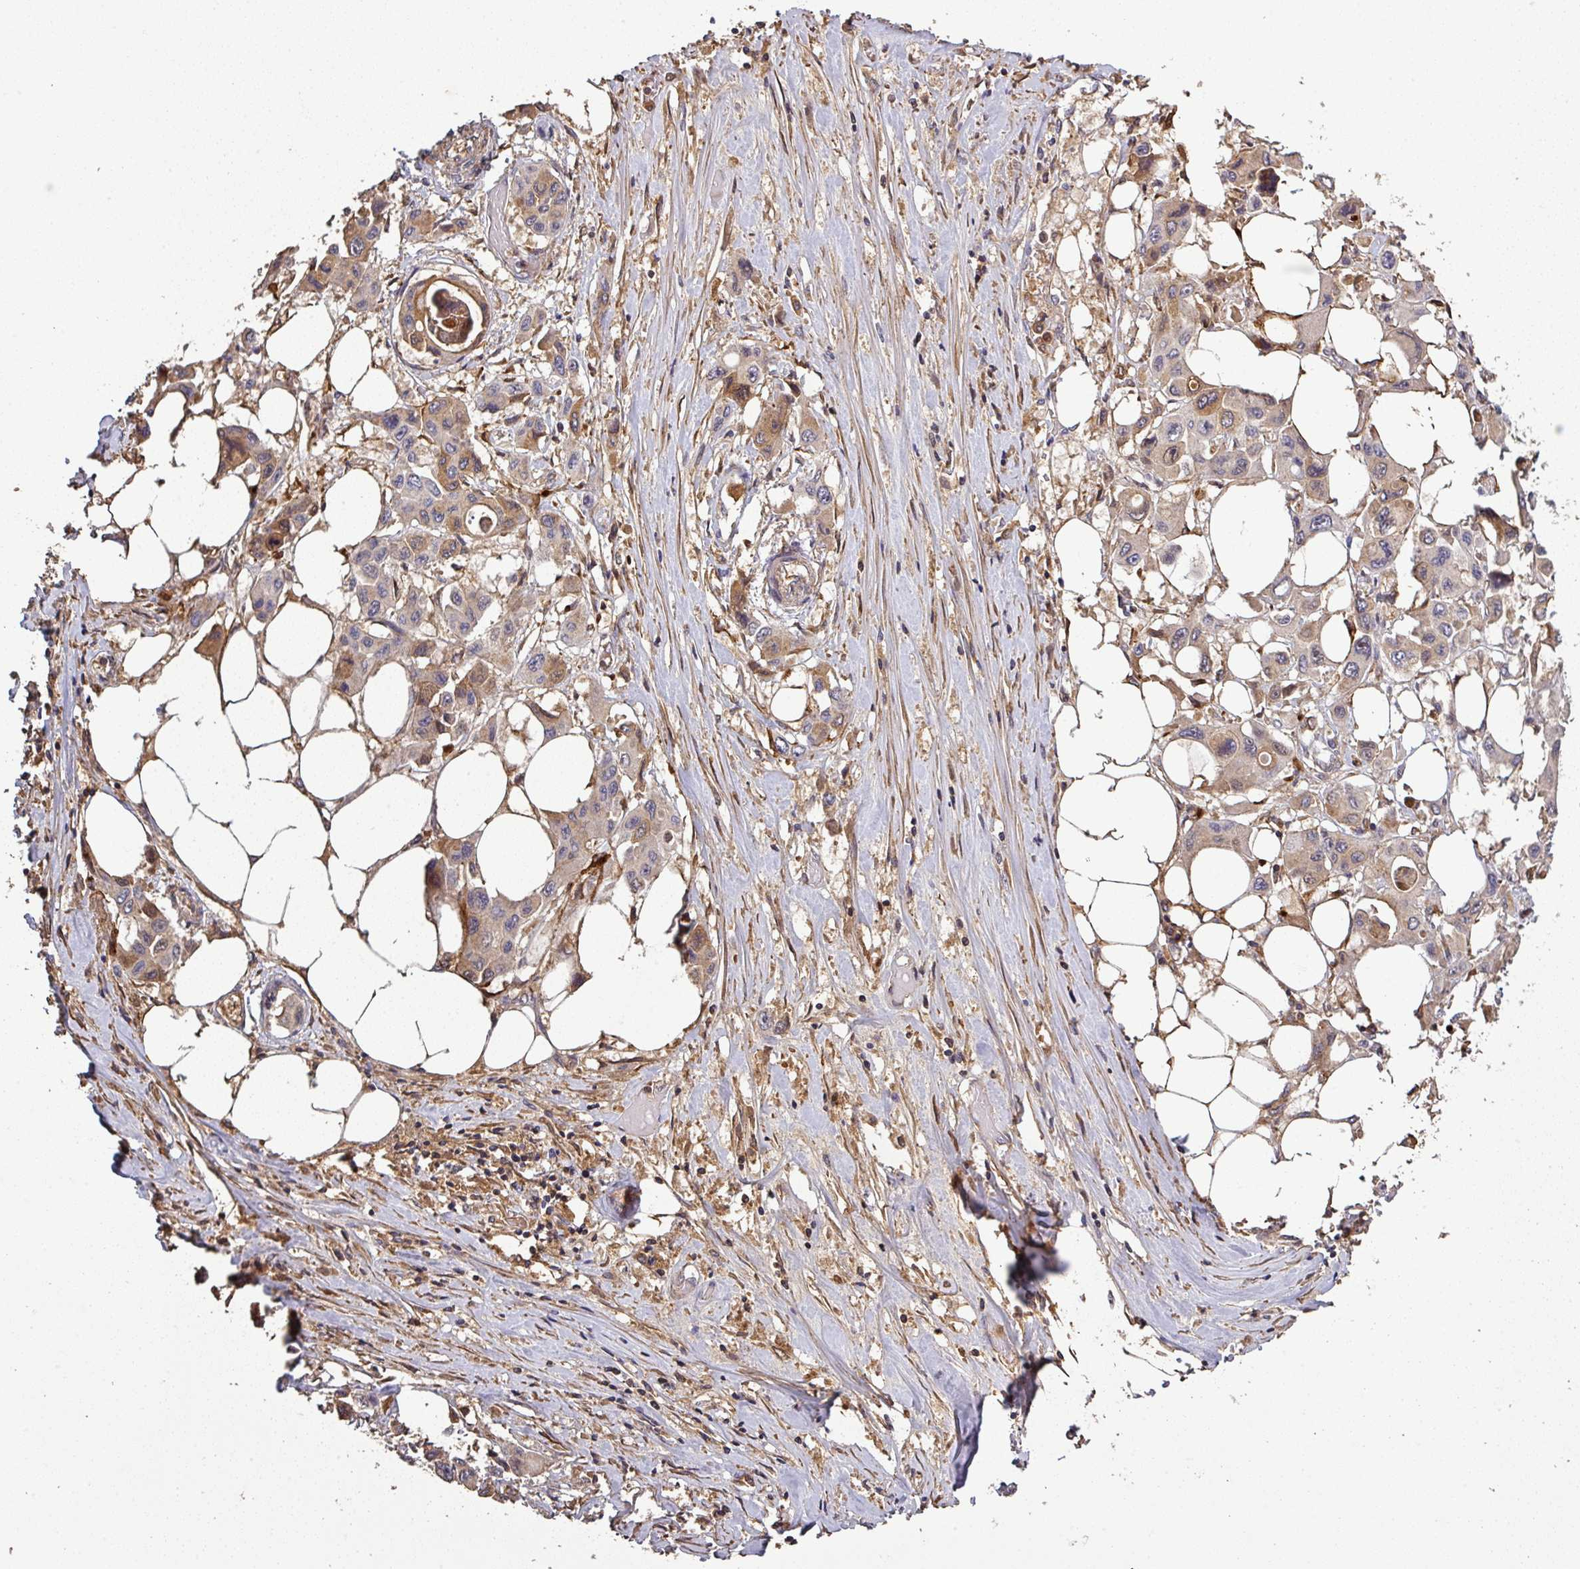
{"staining": {"intensity": "moderate", "quantity": ">75%", "location": "cytoplasmic/membranous"}, "tissue": "pancreatic cancer", "cell_type": "Tumor cells", "image_type": "cancer", "snomed": [{"axis": "morphology", "description": "Adenocarcinoma, NOS"}, {"axis": "topography", "description": "Pancreas"}], "caption": "Immunohistochemical staining of human pancreatic adenocarcinoma demonstrates moderate cytoplasmic/membranous protein positivity in about >75% of tumor cells.", "gene": "ISLR", "patient": {"sex": "male", "age": 92}}